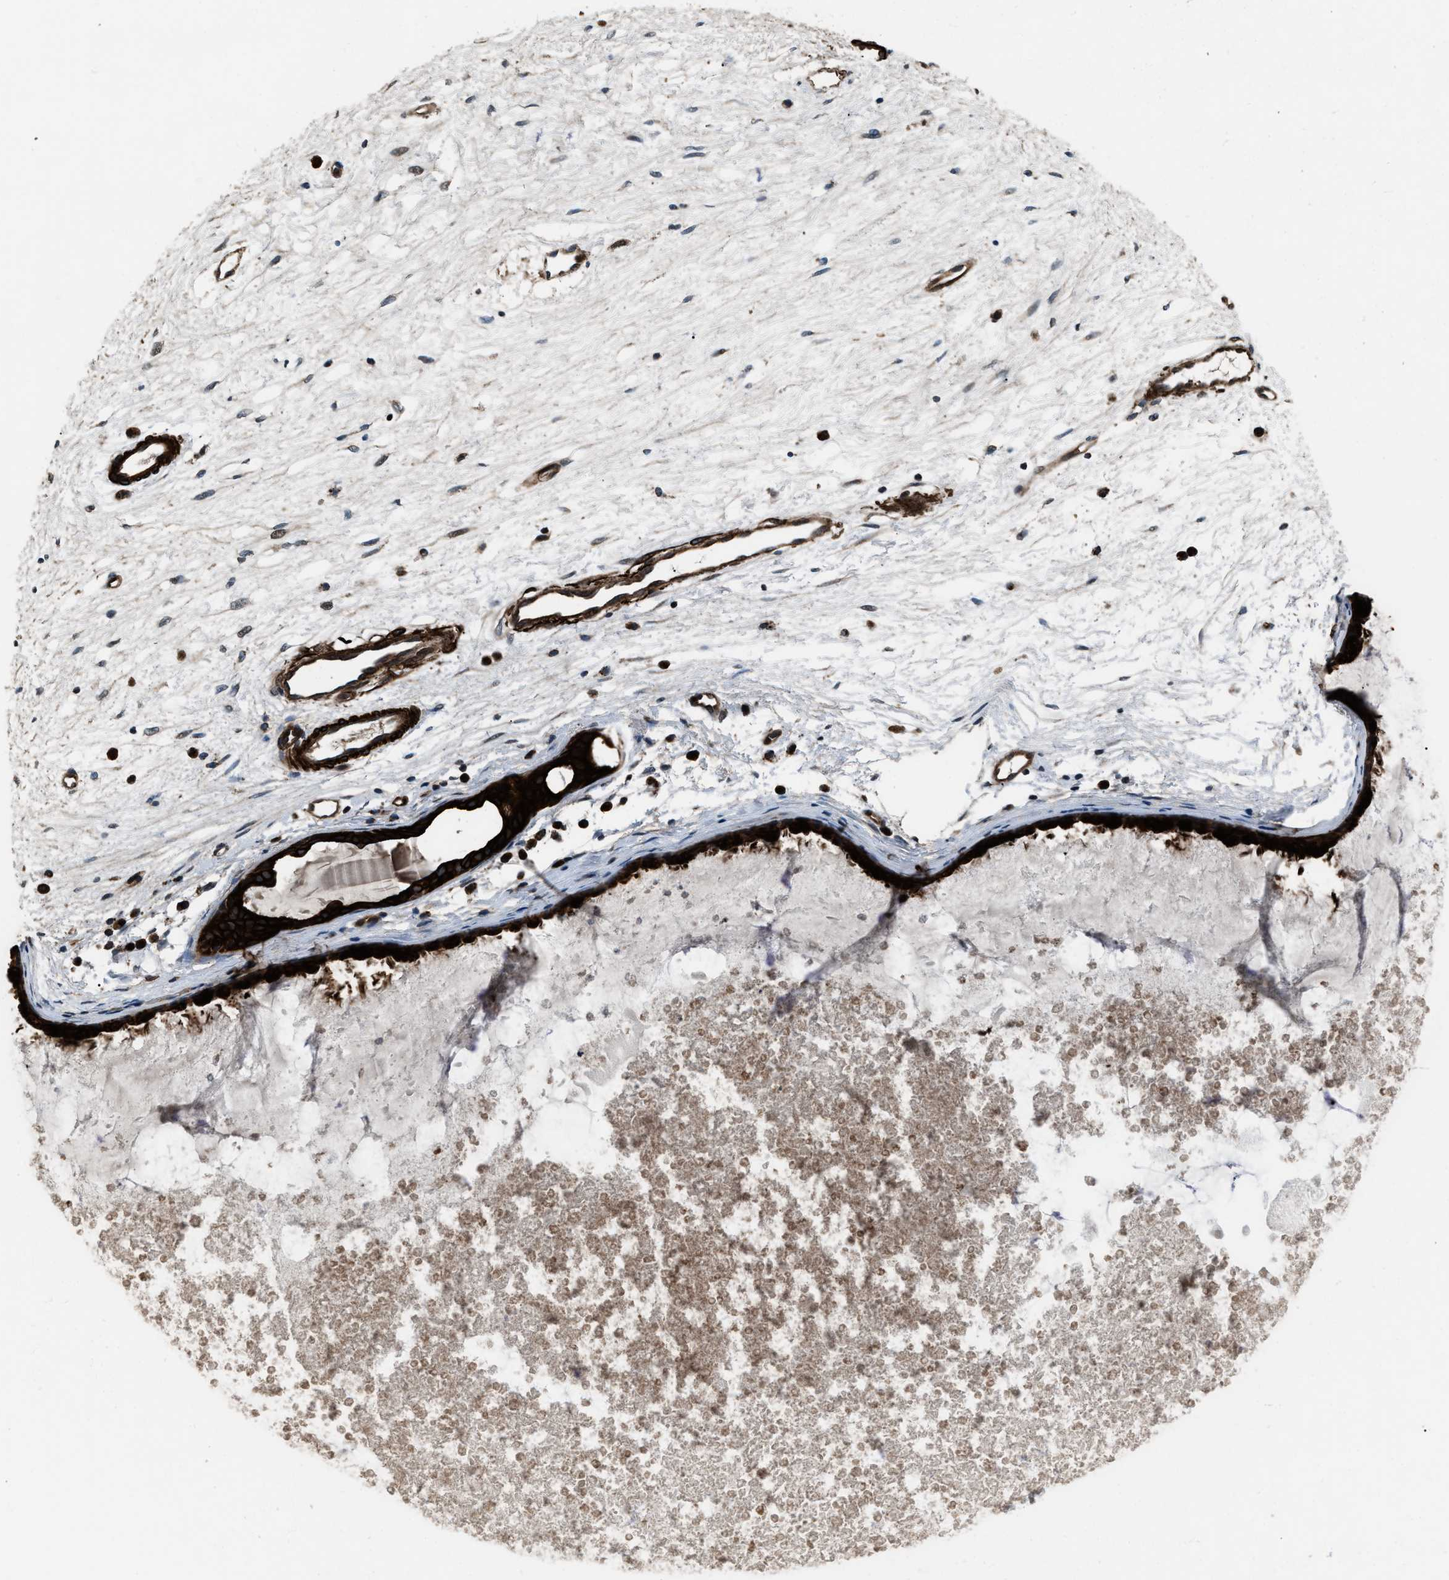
{"staining": {"intensity": "strong", "quantity": ">75%", "location": "cytoplasmic/membranous"}, "tissue": "nasopharynx", "cell_type": "Respiratory epithelial cells", "image_type": "normal", "snomed": [{"axis": "morphology", "description": "Normal tissue, NOS"}, {"axis": "topography", "description": "Nasopharynx"}], "caption": "A micrograph showing strong cytoplasmic/membranous positivity in approximately >75% of respiratory epithelial cells in unremarkable nasopharynx, as visualized by brown immunohistochemical staining.", "gene": "IRAK4", "patient": {"sex": "male", "age": 21}}